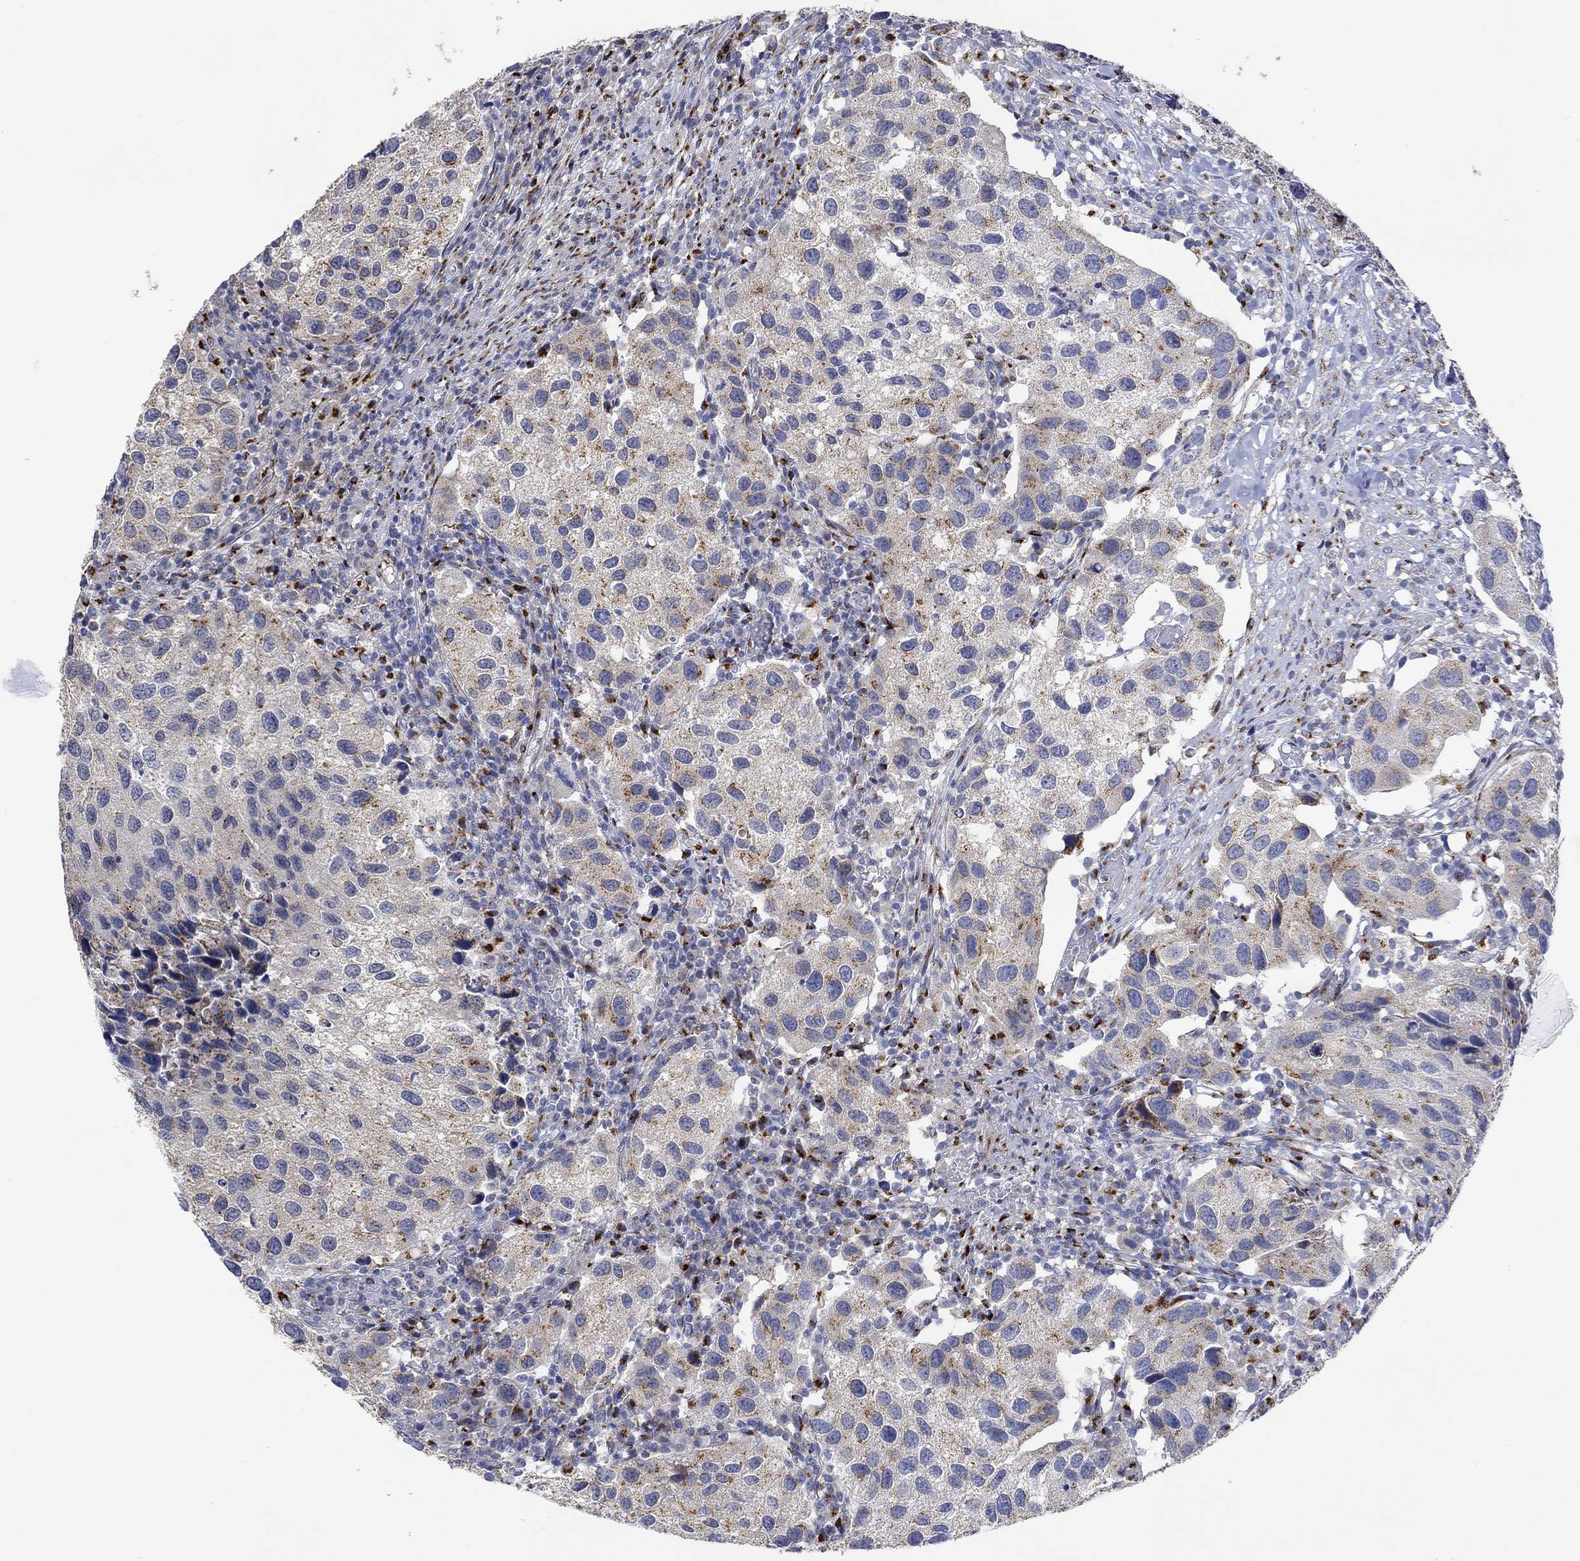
{"staining": {"intensity": "moderate", "quantity": "<25%", "location": "cytoplasmic/membranous"}, "tissue": "urothelial cancer", "cell_type": "Tumor cells", "image_type": "cancer", "snomed": [{"axis": "morphology", "description": "Urothelial carcinoma, High grade"}, {"axis": "topography", "description": "Urinary bladder"}], "caption": "Tumor cells show low levels of moderate cytoplasmic/membranous expression in approximately <25% of cells in urothelial carcinoma (high-grade).", "gene": "SLC48A1", "patient": {"sex": "male", "age": 79}}